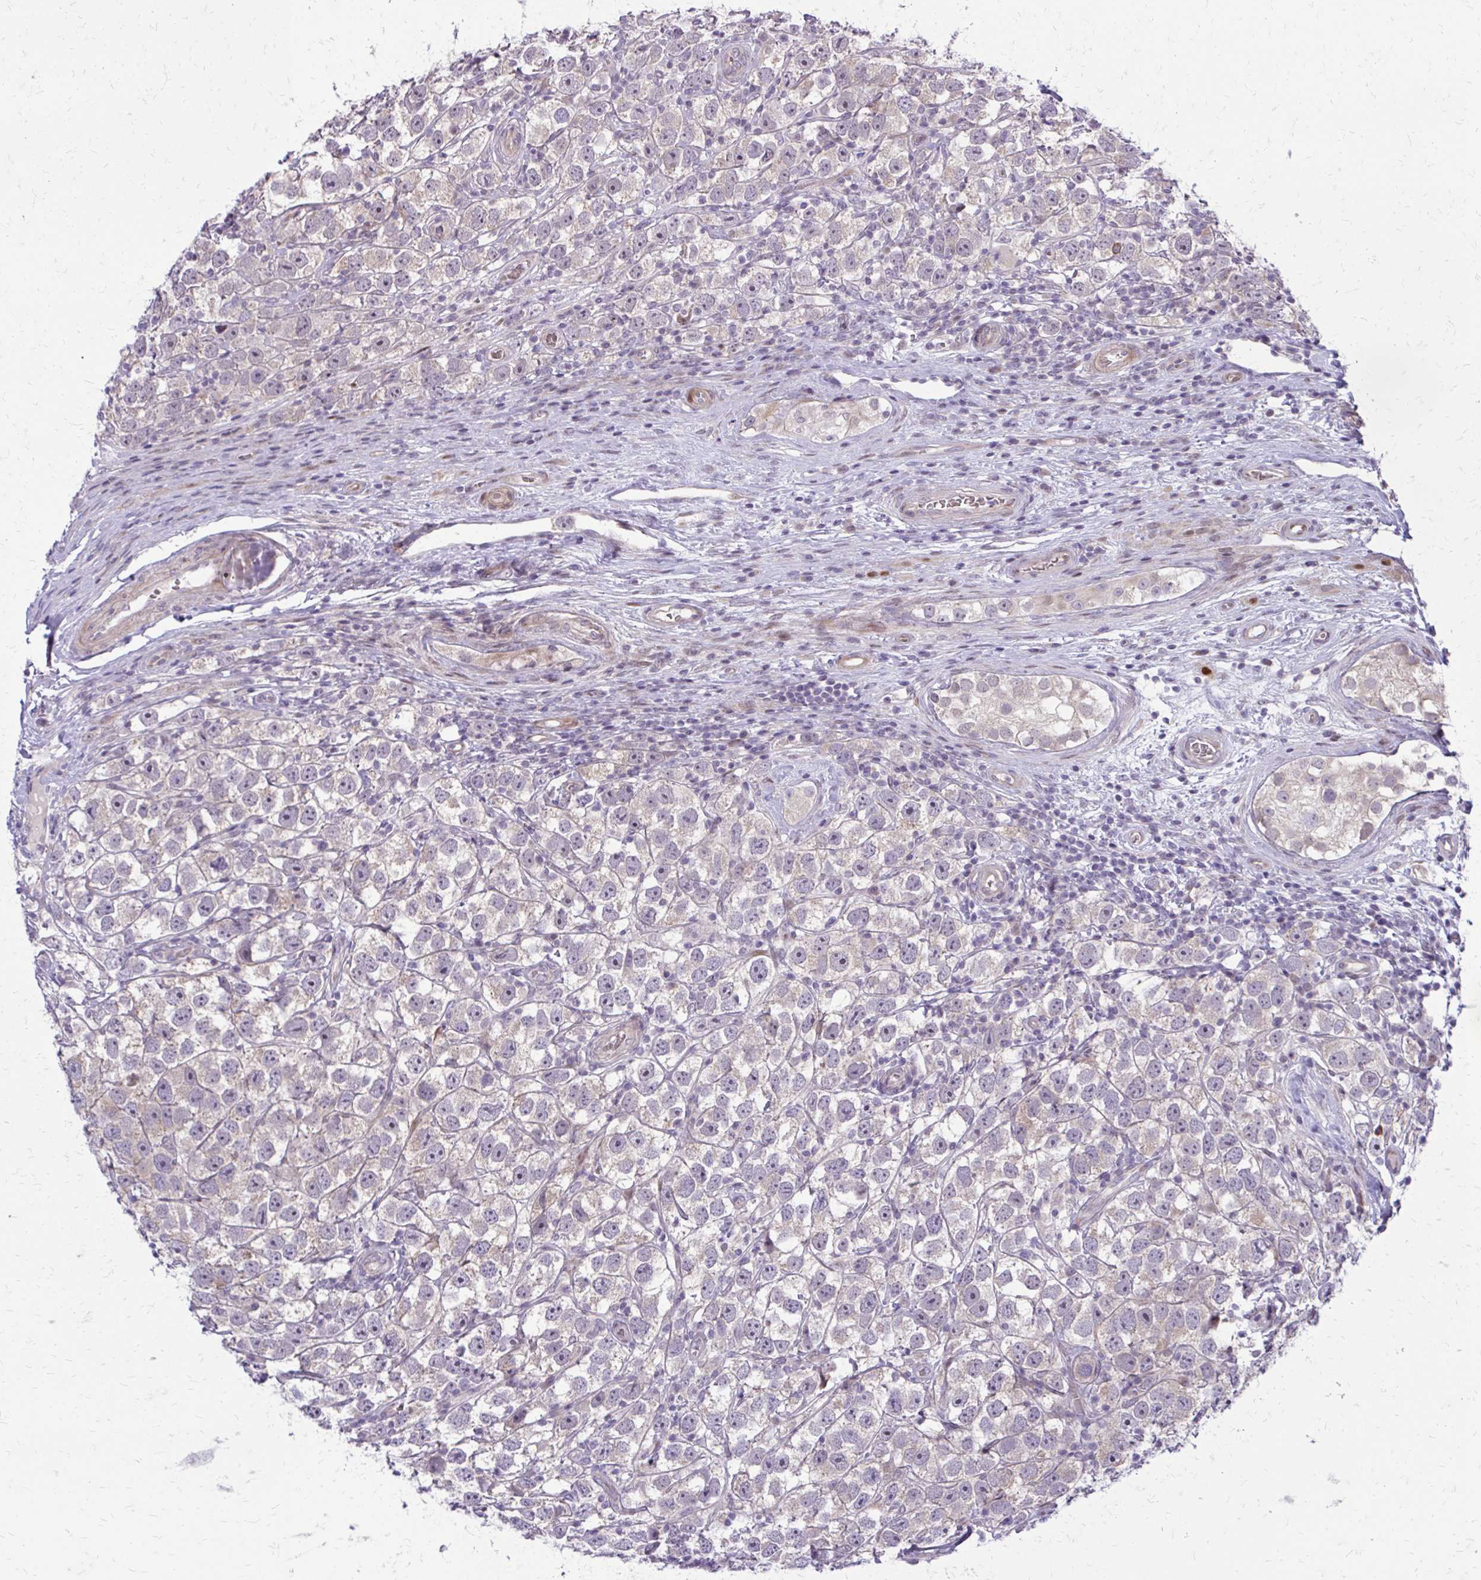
{"staining": {"intensity": "negative", "quantity": "none", "location": "none"}, "tissue": "testis cancer", "cell_type": "Tumor cells", "image_type": "cancer", "snomed": [{"axis": "morphology", "description": "Seminoma, NOS"}, {"axis": "topography", "description": "Testis"}], "caption": "Tumor cells are negative for brown protein staining in testis cancer (seminoma).", "gene": "PPDPFL", "patient": {"sex": "male", "age": 26}}